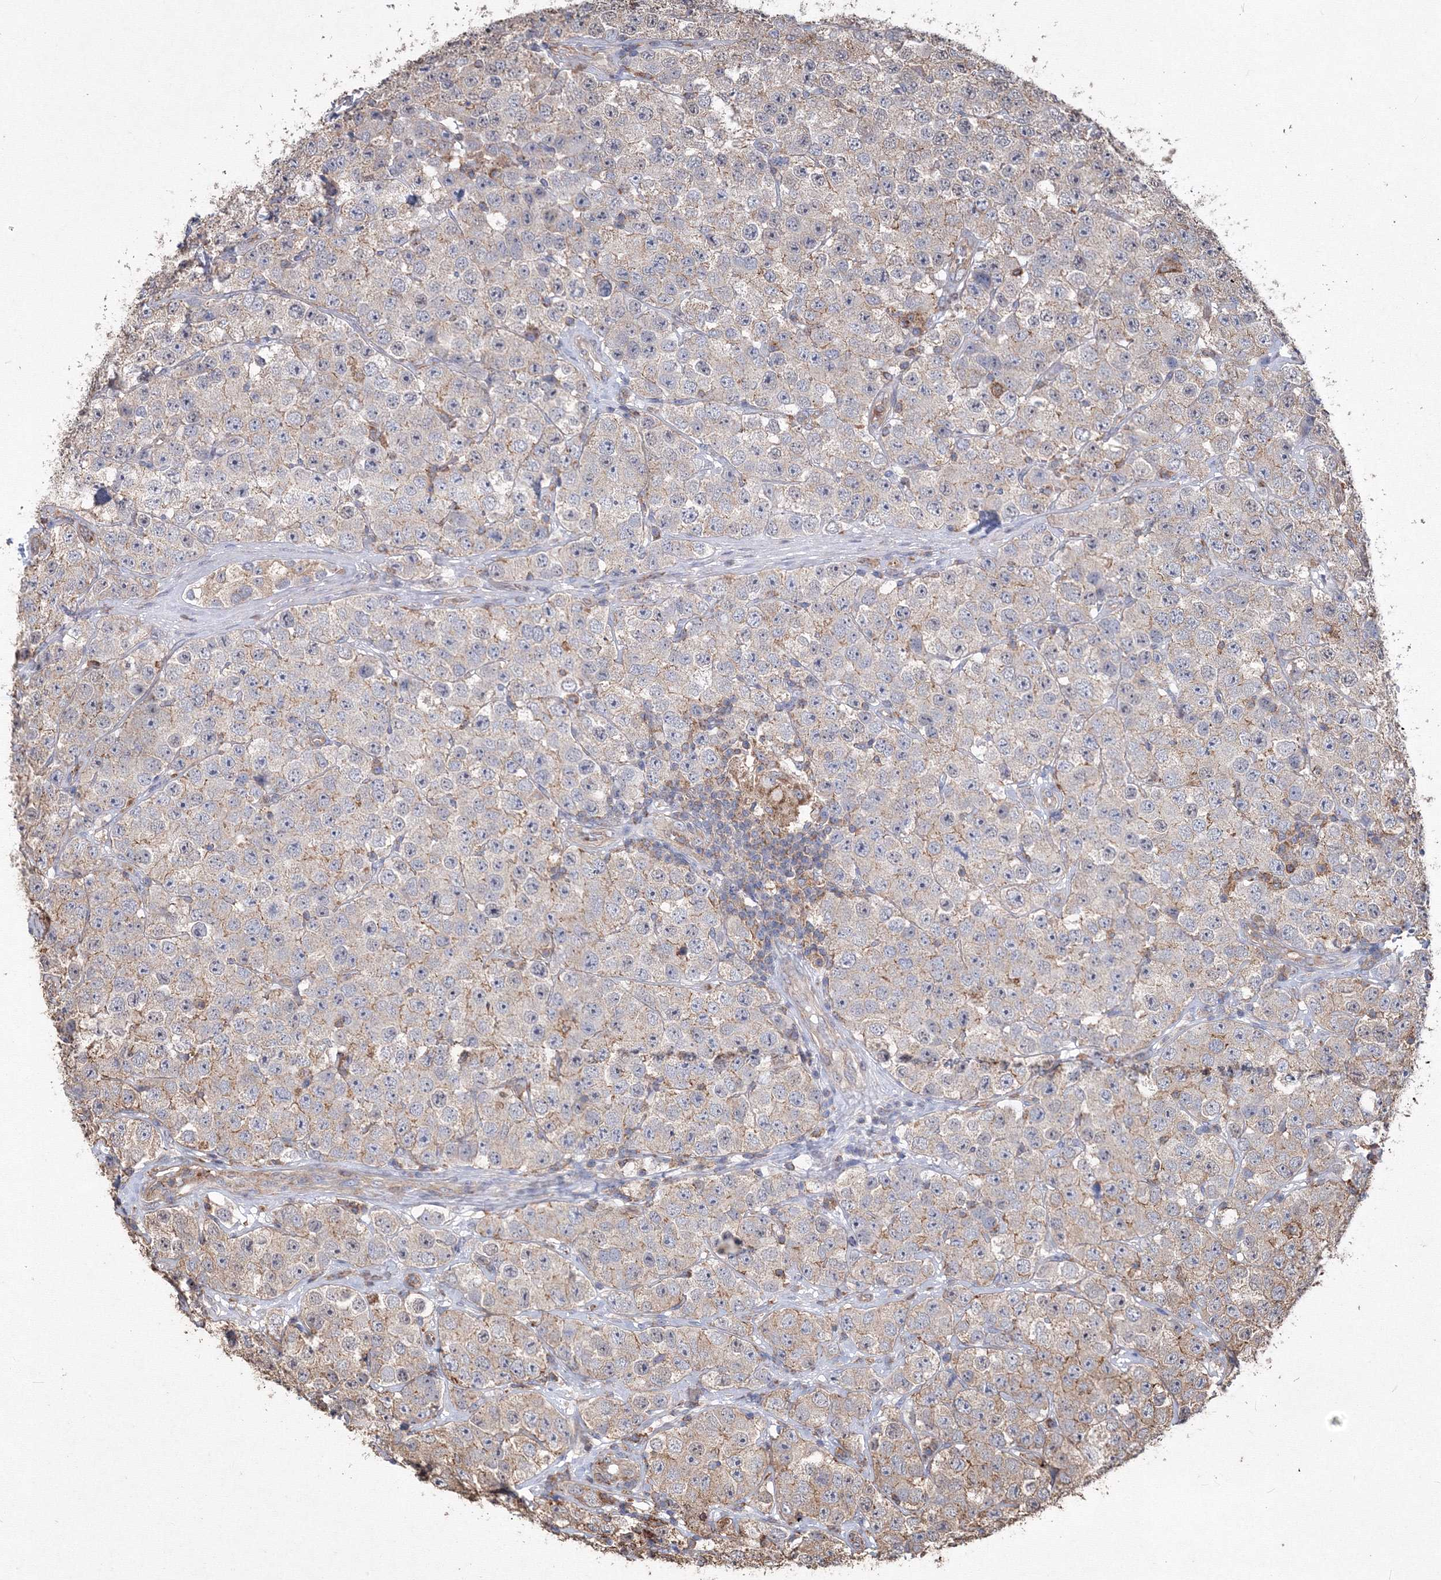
{"staining": {"intensity": "negative", "quantity": "none", "location": "none"}, "tissue": "testis cancer", "cell_type": "Tumor cells", "image_type": "cancer", "snomed": [{"axis": "morphology", "description": "Seminoma, NOS"}, {"axis": "topography", "description": "Testis"}], "caption": "Testis cancer (seminoma) was stained to show a protein in brown. There is no significant staining in tumor cells.", "gene": "TMEM139", "patient": {"sex": "male", "age": 28}}